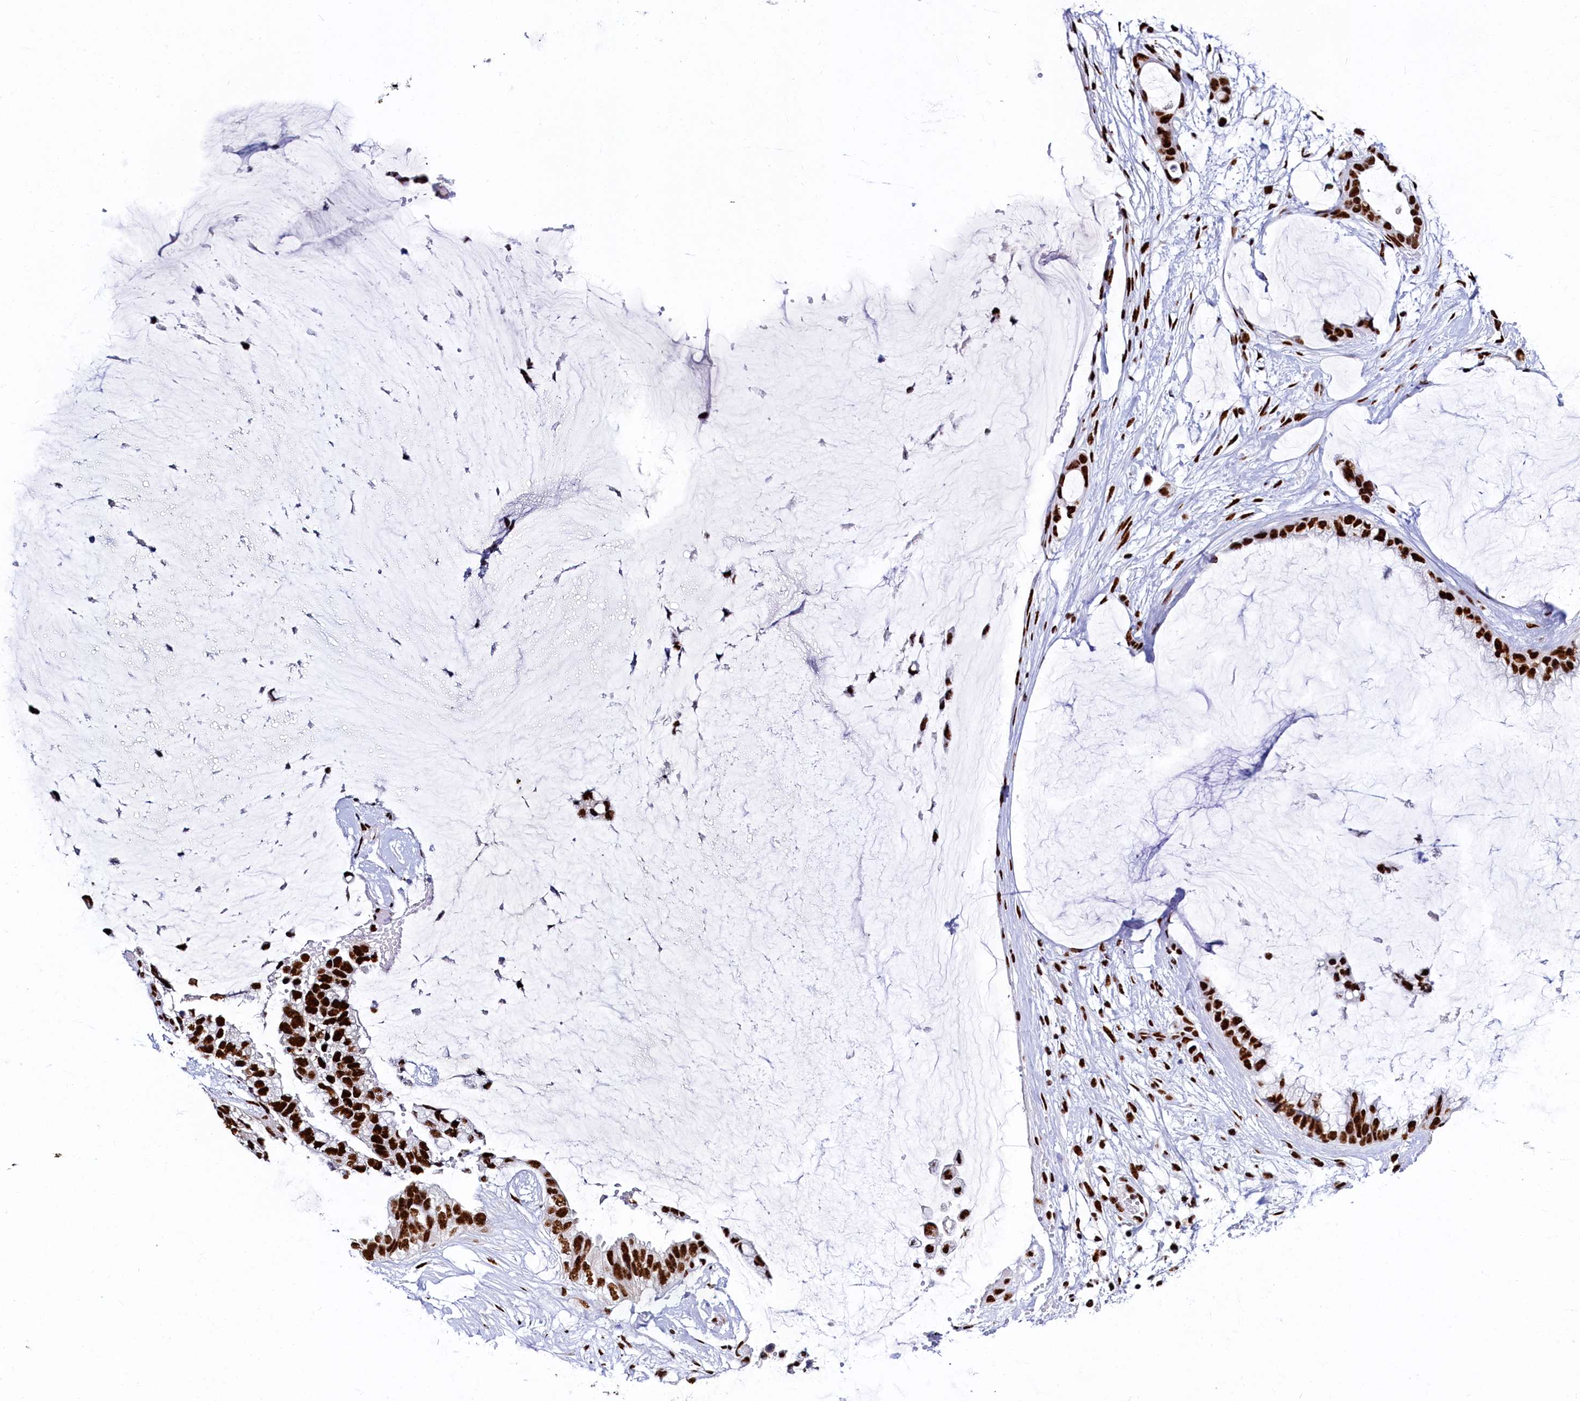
{"staining": {"intensity": "strong", "quantity": ">75%", "location": "nuclear"}, "tissue": "ovarian cancer", "cell_type": "Tumor cells", "image_type": "cancer", "snomed": [{"axis": "morphology", "description": "Cystadenocarcinoma, mucinous, NOS"}, {"axis": "topography", "description": "Ovary"}], "caption": "This histopathology image shows immunohistochemistry (IHC) staining of human ovarian cancer, with high strong nuclear staining in about >75% of tumor cells.", "gene": "SRRM2", "patient": {"sex": "female", "age": 39}}